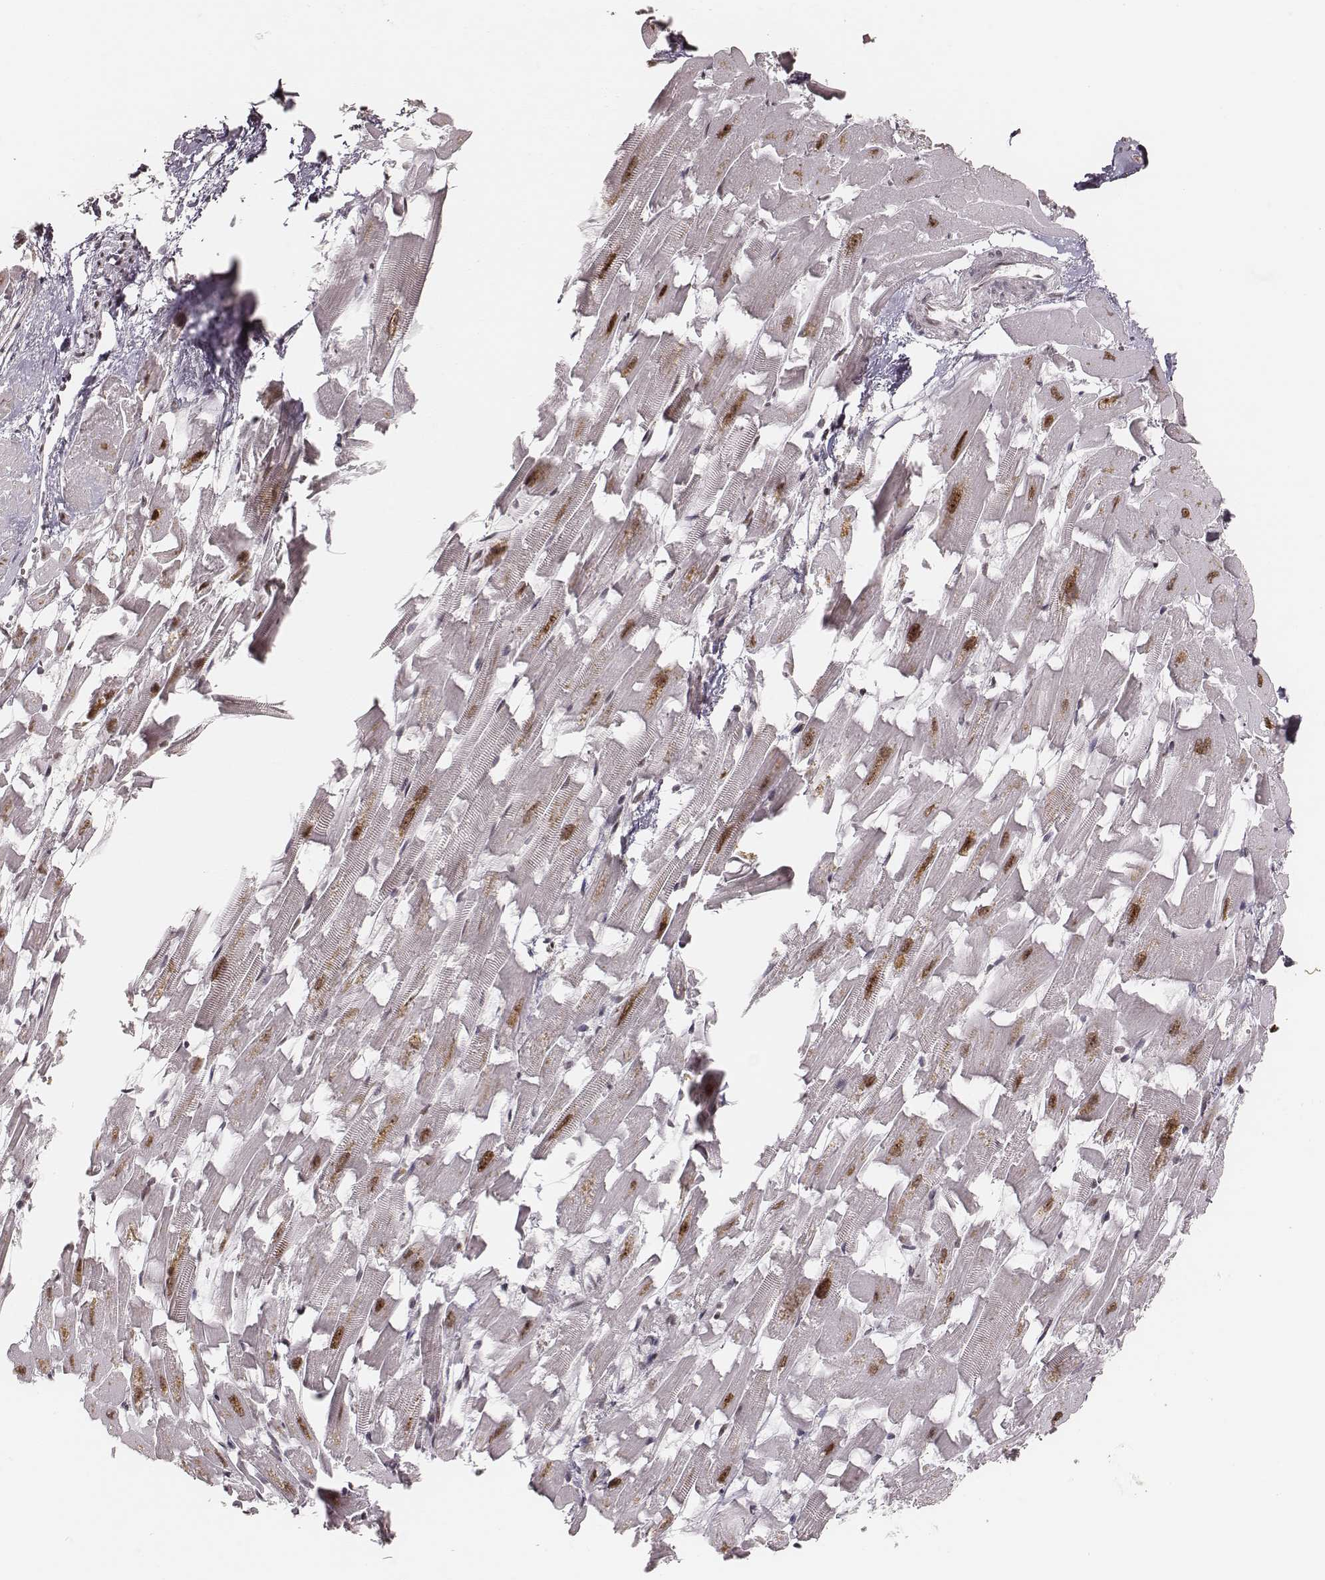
{"staining": {"intensity": "moderate", "quantity": ">75%", "location": "nuclear"}, "tissue": "heart muscle", "cell_type": "Cardiomyocytes", "image_type": "normal", "snomed": [{"axis": "morphology", "description": "Normal tissue, NOS"}, {"axis": "topography", "description": "Heart"}], "caption": "Protein expression analysis of normal human heart muscle reveals moderate nuclear positivity in about >75% of cardiomyocytes. (Stains: DAB in brown, nuclei in blue, Microscopy: brightfield microscopy at high magnification).", "gene": "PARP1", "patient": {"sex": "female", "age": 64}}